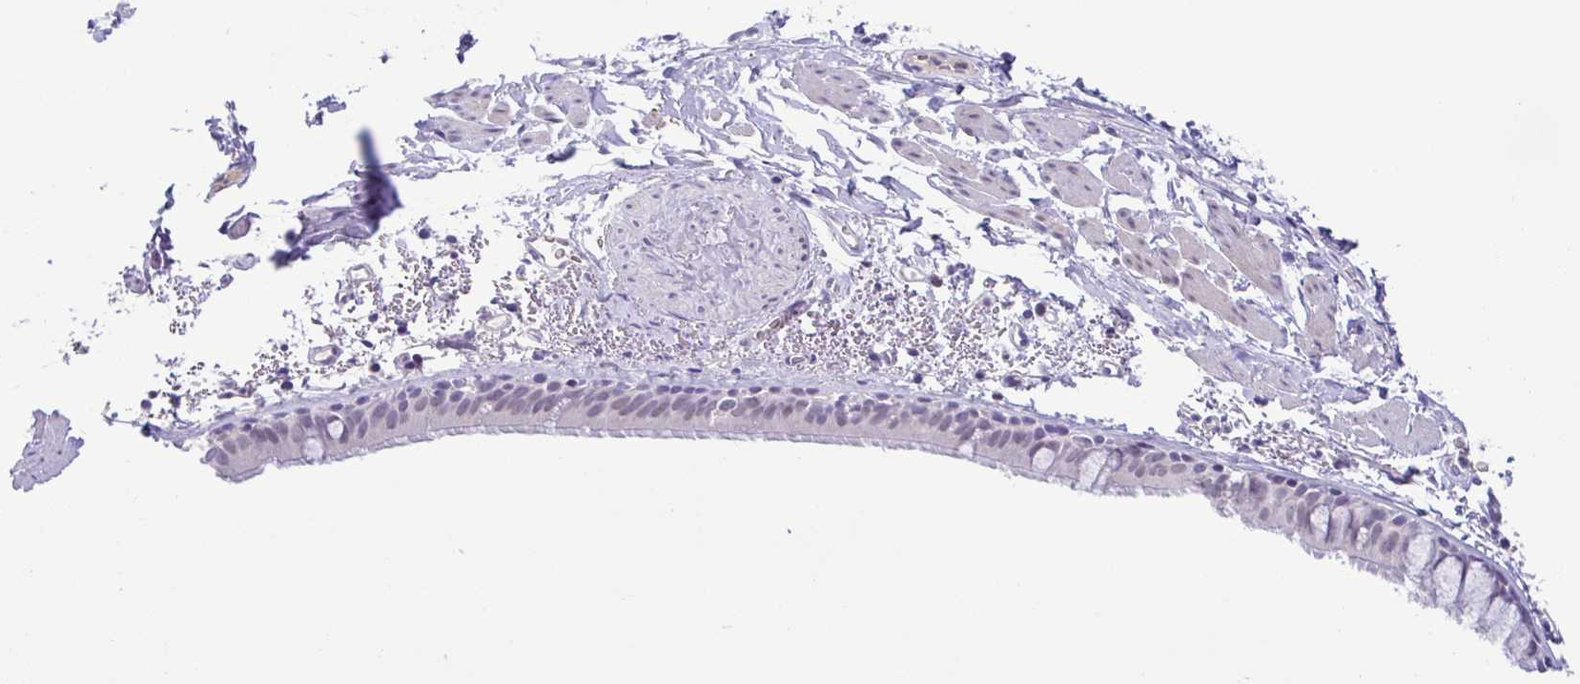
{"staining": {"intensity": "negative", "quantity": "none", "location": "none"}, "tissue": "bronchus", "cell_type": "Respiratory epithelial cells", "image_type": "normal", "snomed": [{"axis": "morphology", "description": "Normal tissue, NOS"}, {"axis": "topography", "description": "Bronchus"}], "caption": "A high-resolution histopathology image shows immunohistochemistry staining of benign bronchus, which displays no significant expression in respiratory epithelial cells. (Stains: DAB IHC with hematoxylin counter stain, Microscopy: brightfield microscopy at high magnification).", "gene": "TIPIN", "patient": {"sex": "male", "age": 67}}